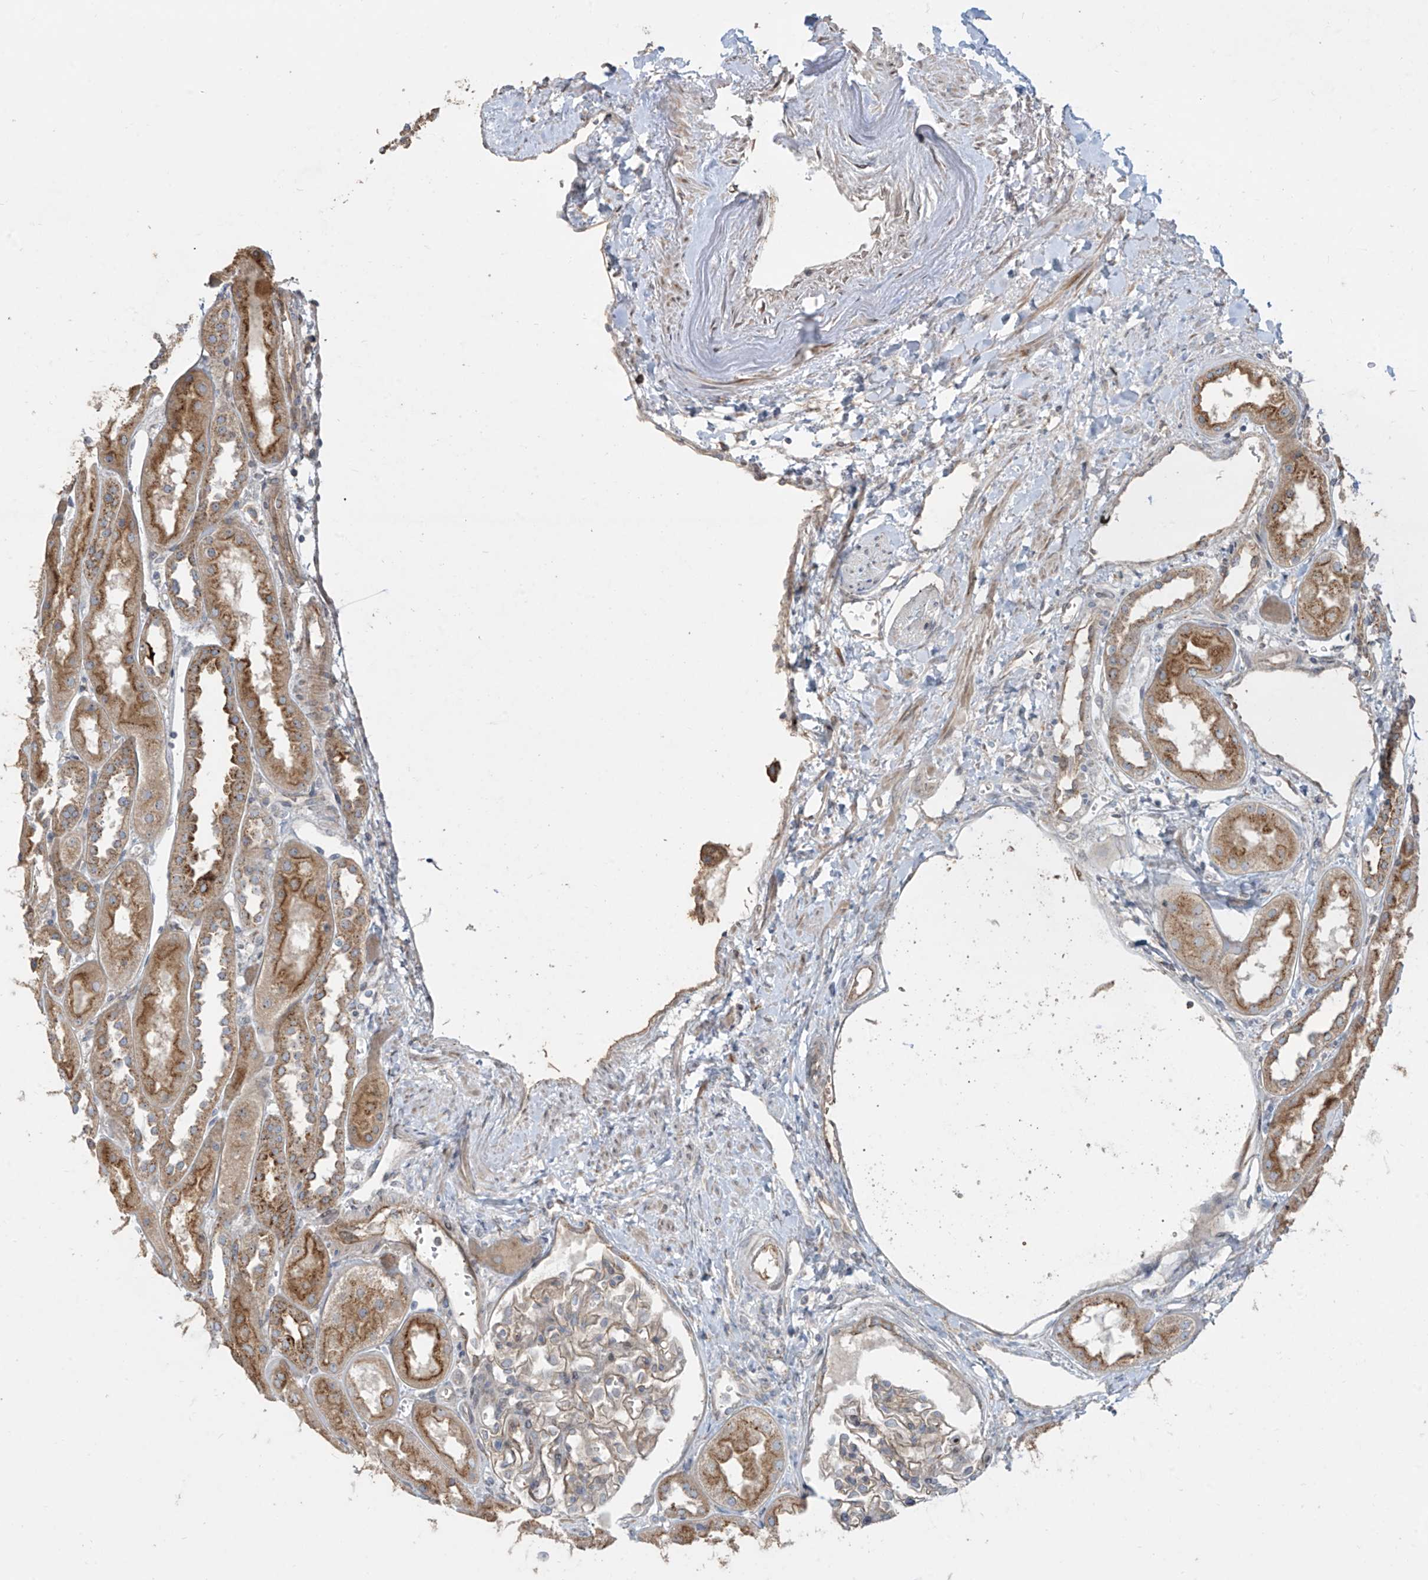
{"staining": {"intensity": "weak", "quantity": "25%-75%", "location": "cytoplasmic/membranous"}, "tissue": "kidney", "cell_type": "Cells in glomeruli", "image_type": "normal", "snomed": [{"axis": "morphology", "description": "Normal tissue, NOS"}, {"axis": "topography", "description": "Kidney"}], "caption": "This is an image of IHC staining of unremarkable kidney, which shows weak expression in the cytoplasmic/membranous of cells in glomeruli.", "gene": "ABTB1", "patient": {"sex": "male", "age": 70}}